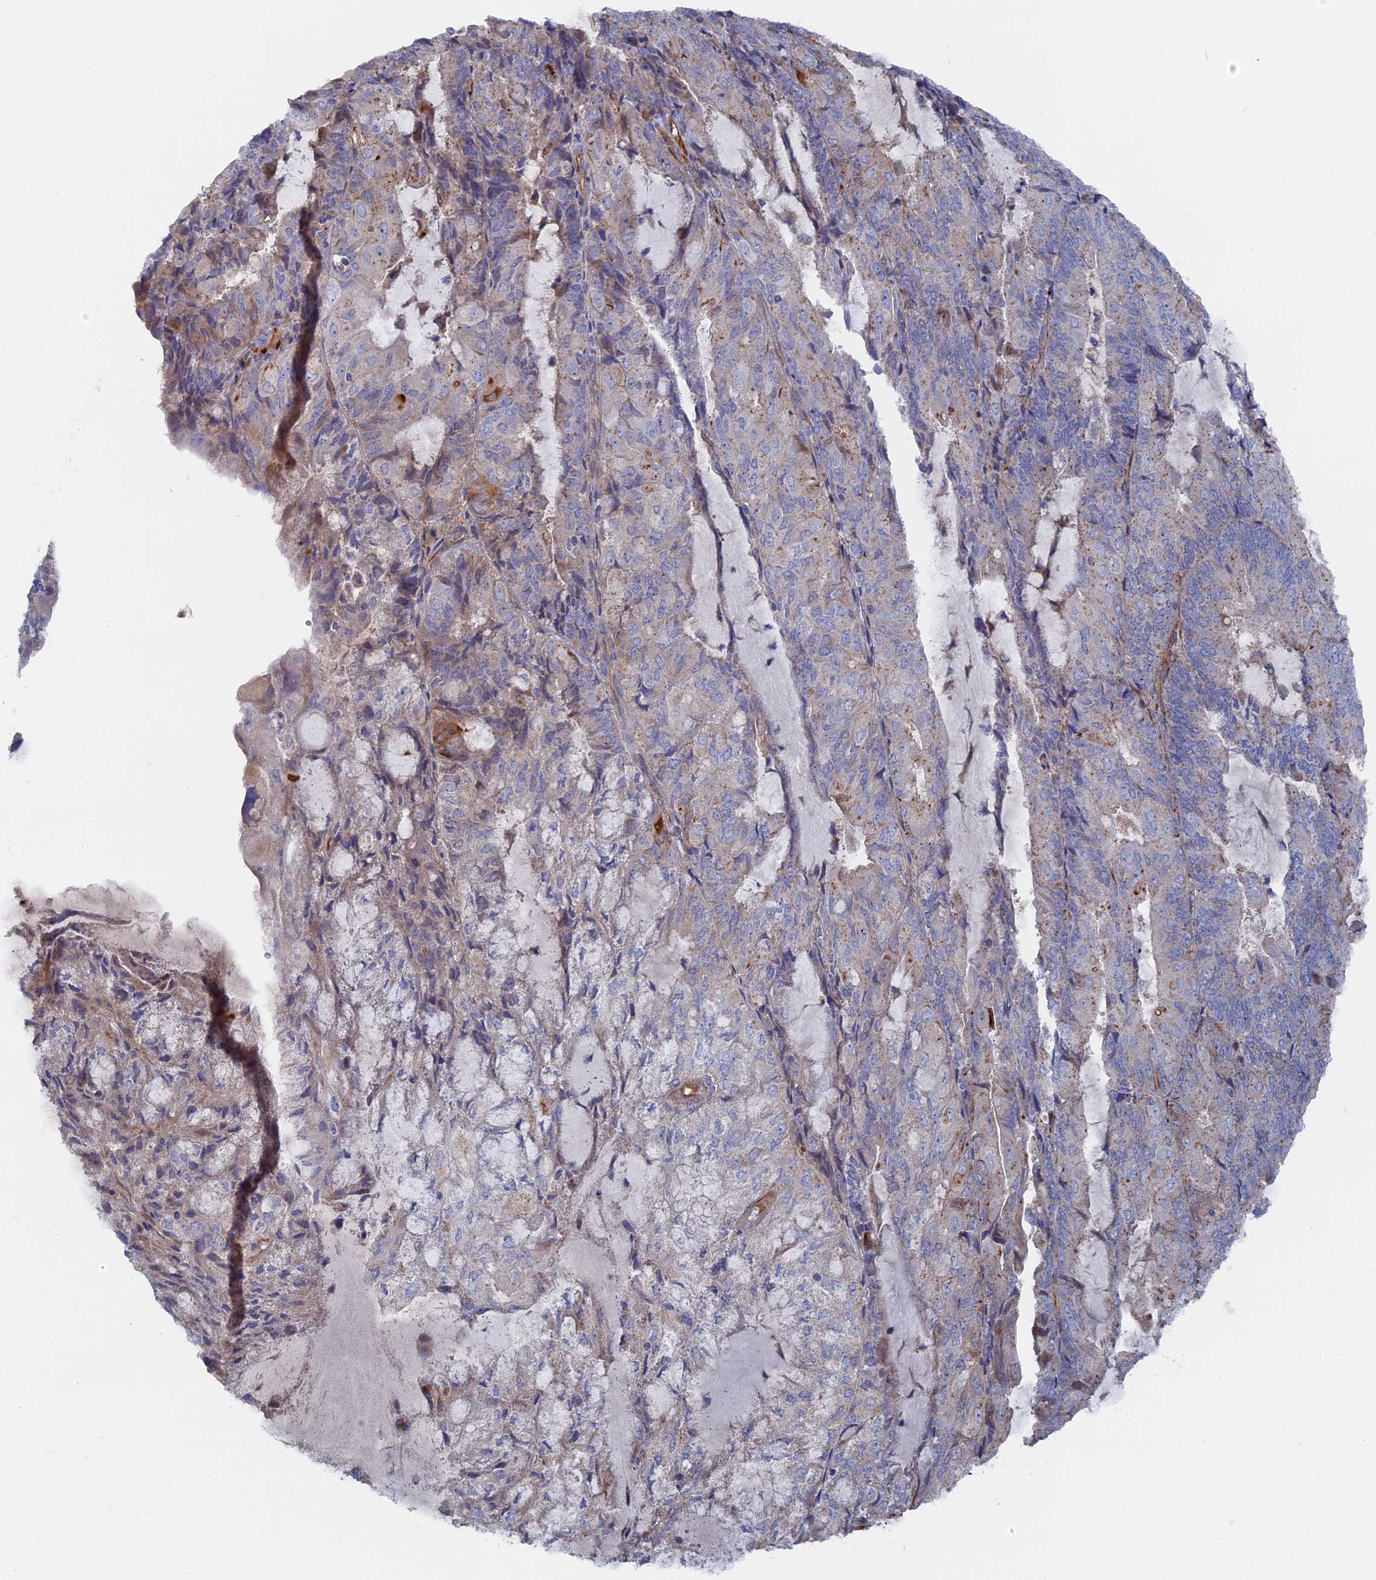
{"staining": {"intensity": "weak", "quantity": "<25%", "location": "cytoplasmic/membranous"}, "tissue": "endometrial cancer", "cell_type": "Tumor cells", "image_type": "cancer", "snomed": [{"axis": "morphology", "description": "Adenocarcinoma, NOS"}, {"axis": "topography", "description": "Endometrium"}], "caption": "A high-resolution image shows immunohistochemistry staining of endometrial cancer, which demonstrates no significant expression in tumor cells. (DAB (3,3'-diaminobenzidine) immunohistochemistry with hematoxylin counter stain).", "gene": "SMG9", "patient": {"sex": "female", "age": 81}}